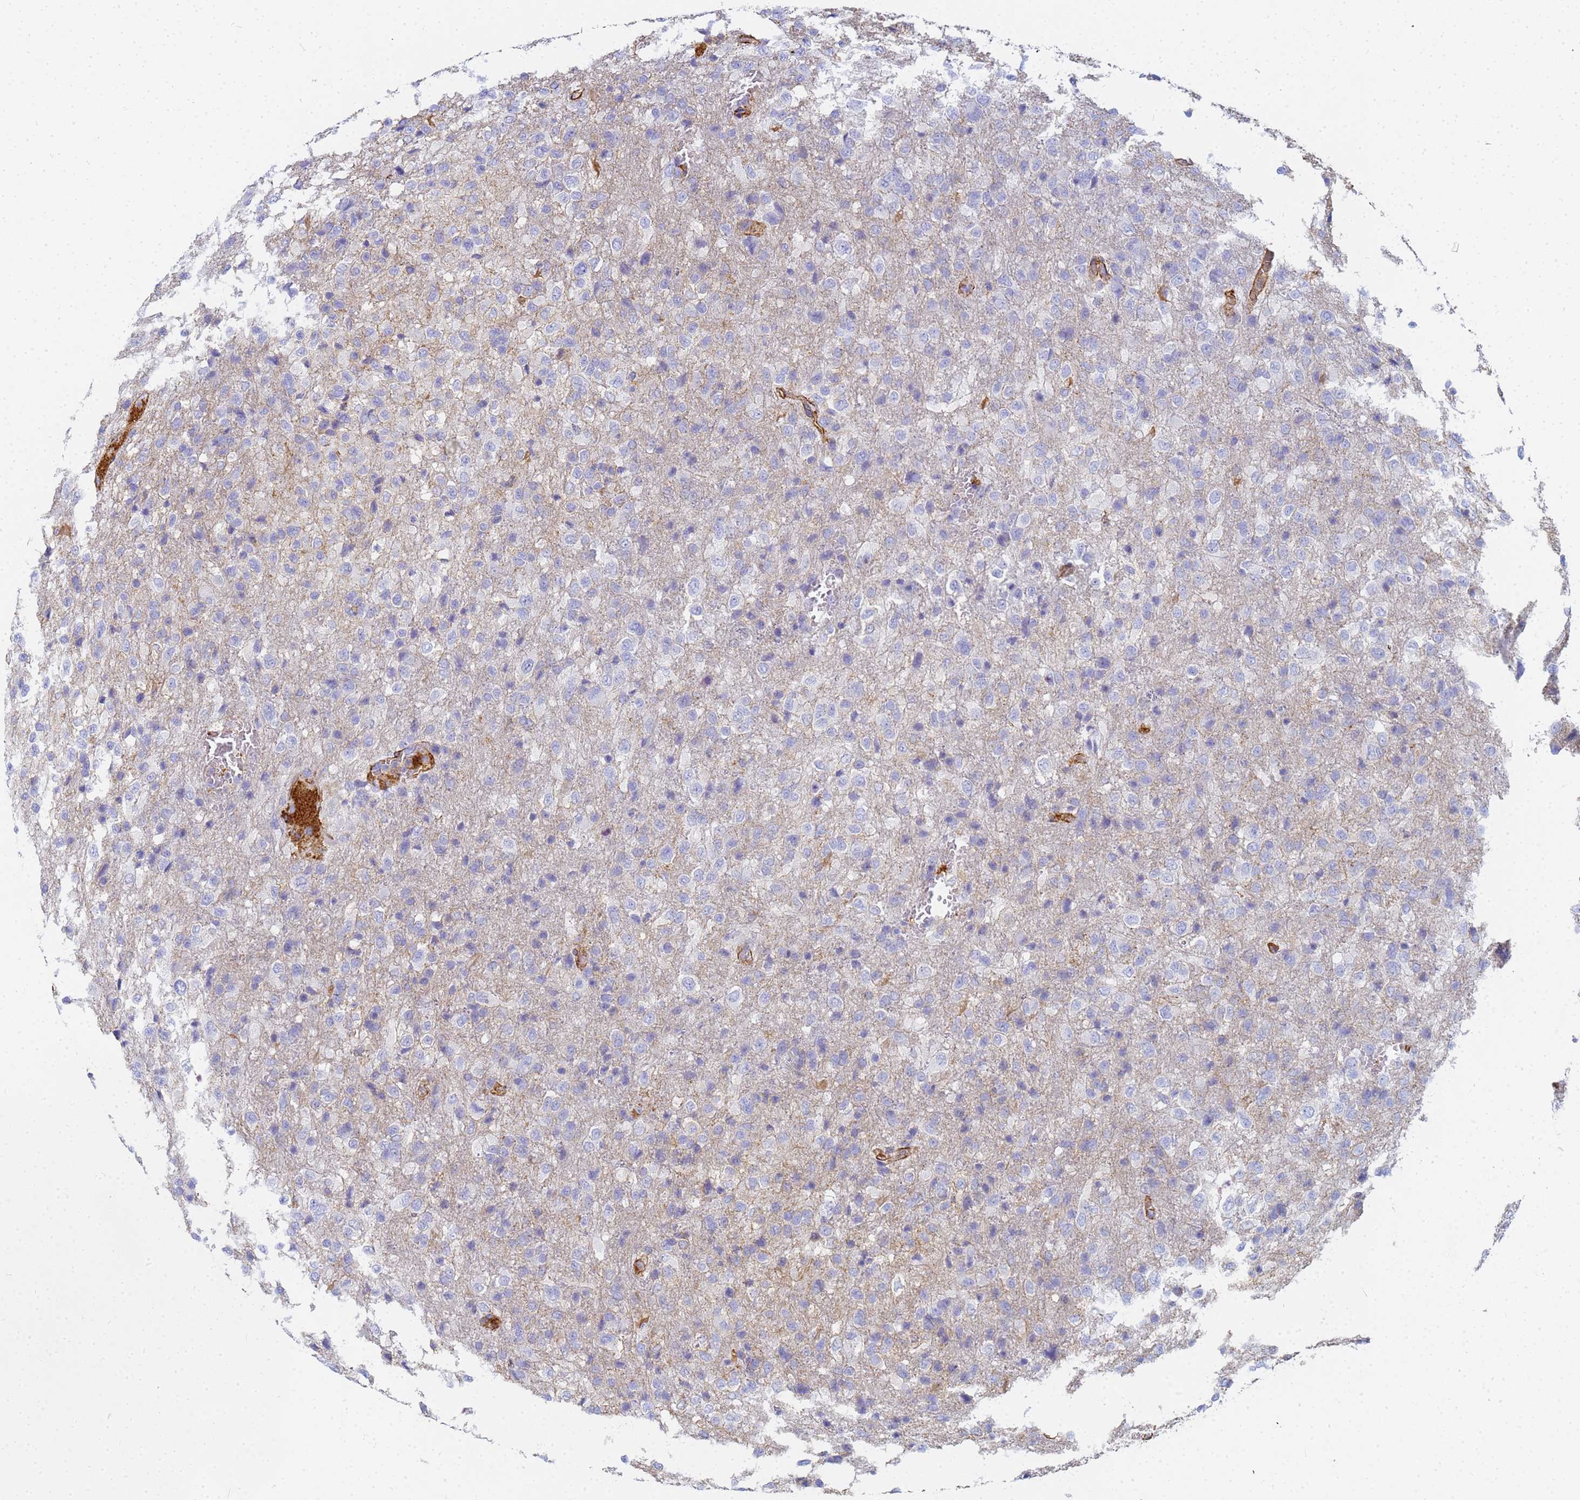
{"staining": {"intensity": "negative", "quantity": "none", "location": "none"}, "tissue": "glioma", "cell_type": "Tumor cells", "image_type": "cancer", "snomed": [{"axis": "morphology", "description": "Glioma, malignant, High grade"}, {"axis": "topography", "description": "Brain"}], "caption": "This is a micrograph of IHC staining of malignant glioma (high-grade), which shows no staining in tumor cells.", "gene": "TPM1", "patient": {"sex": "female", "age": 74}}